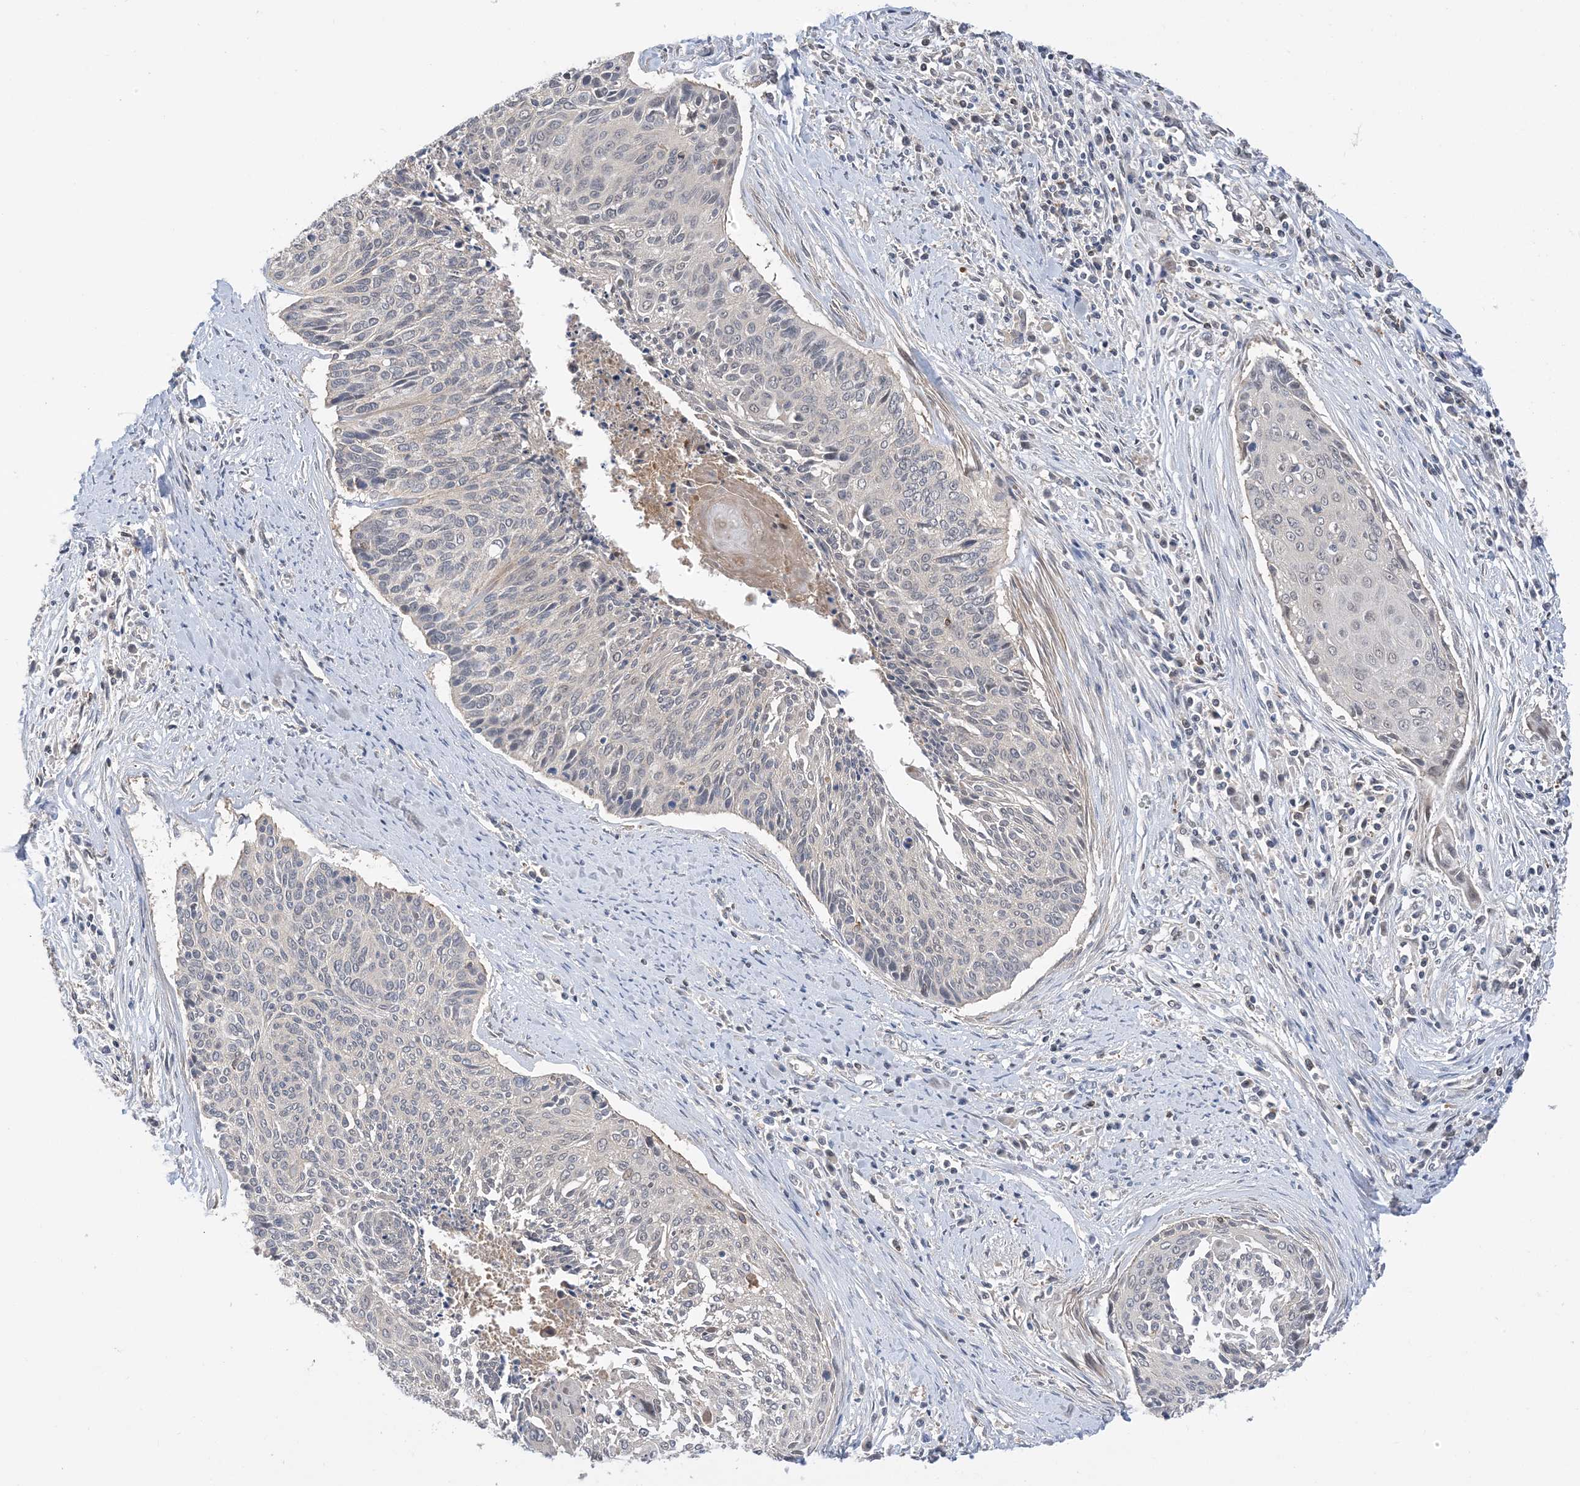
{"staining": {"intensity": "negative", "quantity": "none", "location": "none"}, "tissue": "cervical cancer", "cell_type": "Tumor cells", "image_type": "cancer", "snomed": [{"axis": "morphology", "description": "Squamous cell carcinoma, NOS"}, {"axis": "topography", "description": "Cervix"}], "caption": "Tumor cells are negative for protein expression in human squamous cell carcinoma (cervical).", "gene": "WDR26", "patient": {"sex": "female", "age": 55}}